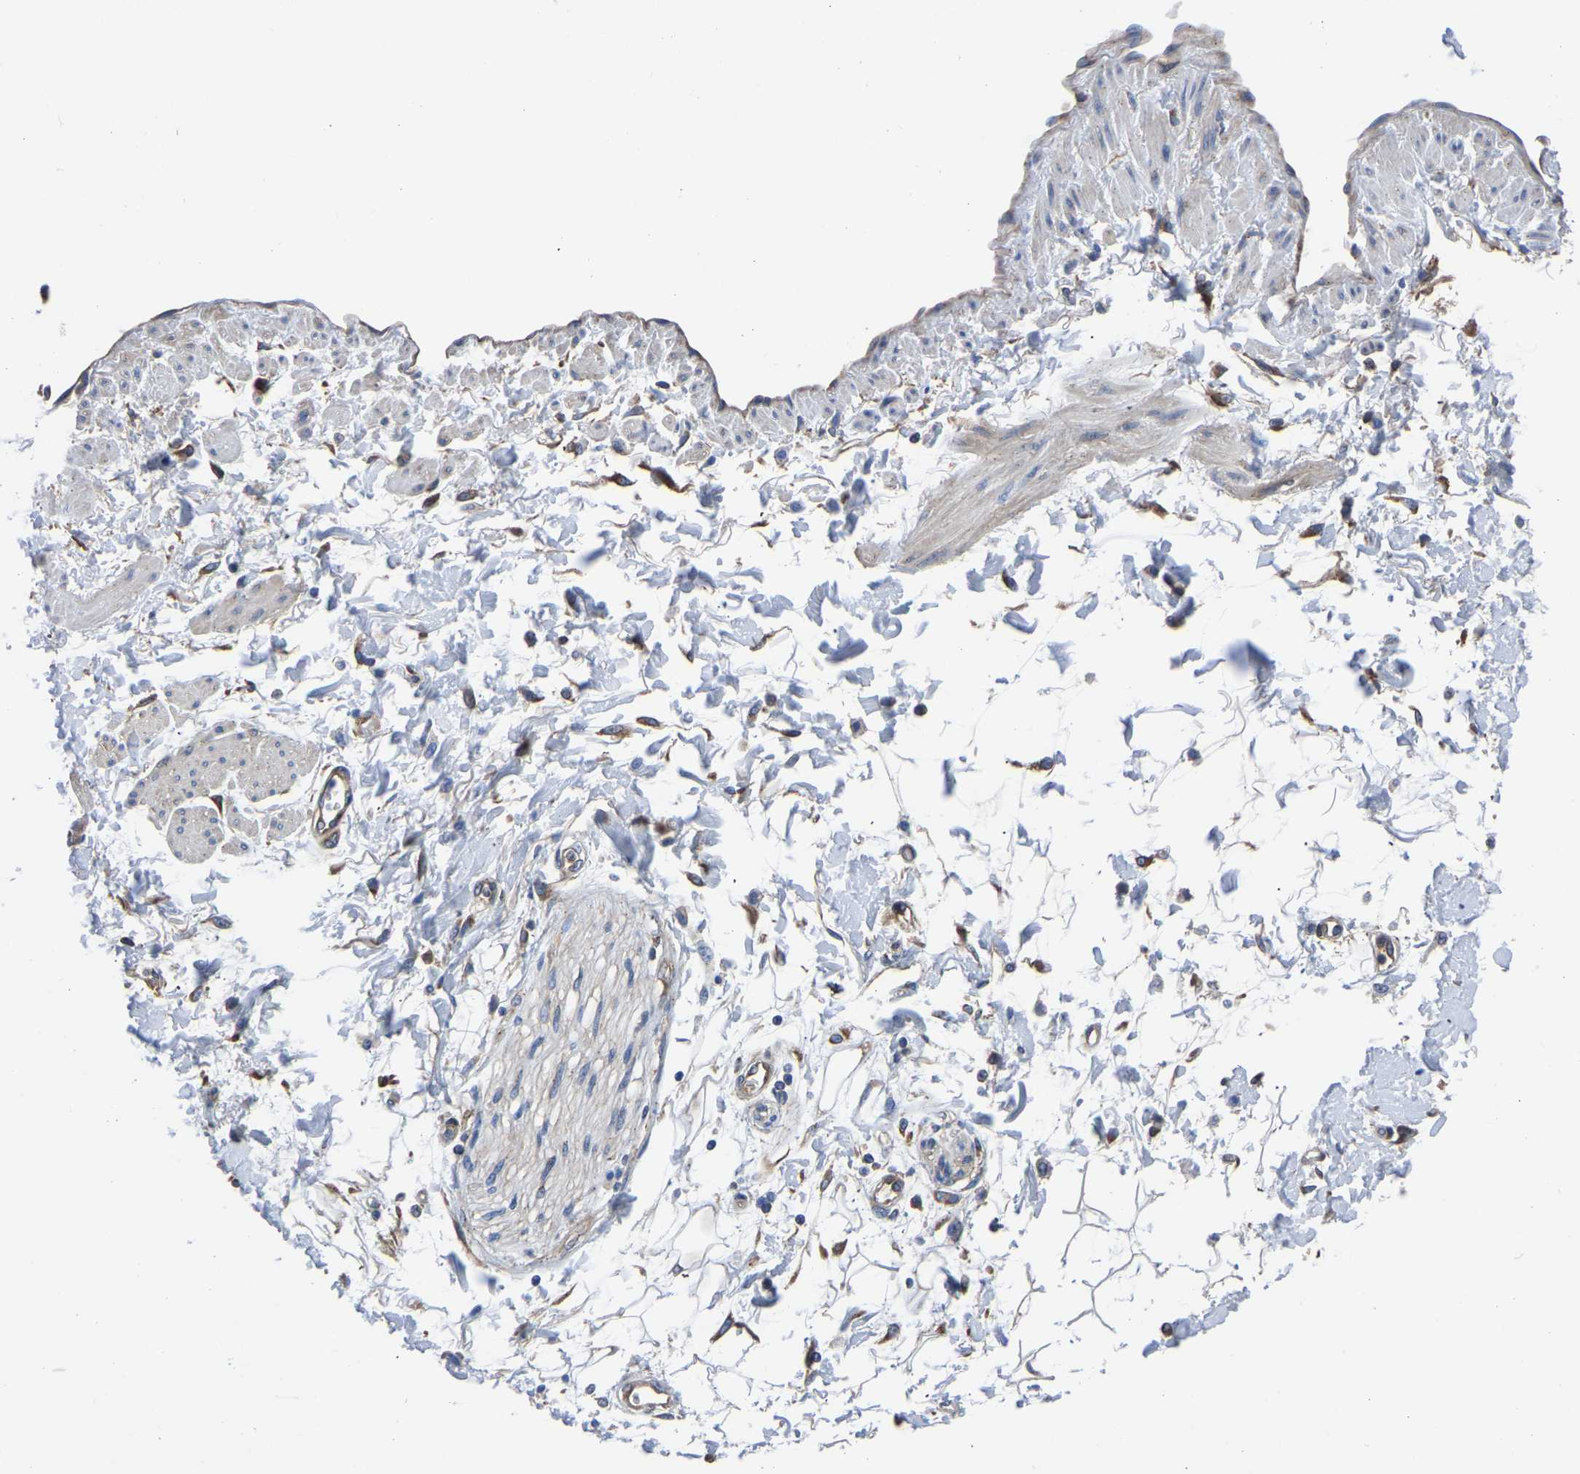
{"staining": {"intensity": "negative", "quantity": "none", "location": "none"}, "tissue": "adipose tissue", "cell_type": "Adipocytes", "image_type": "normal", "snomed": [{"axis": "morphology", "description": "Normal tissue, NOS"}, {"axis": "morphology", "description": "Adenocarcinoma, NOS"}, {"axis": "topography", "description": "Duodenum"}, {"axis": "topography", "description": "Peripheral nerve tissue"}], "caption": "Immunohistochemistry of normal human adipose tissue demonstrates no staining in adipocytes. The staining was performed using DAB to visualize the protein expression in brown, while the nuclei were stained in blue with hematoxylin (Magnification: 20x).", "gene": "TFG", "patient": {"sex": "female", "age": 60}}